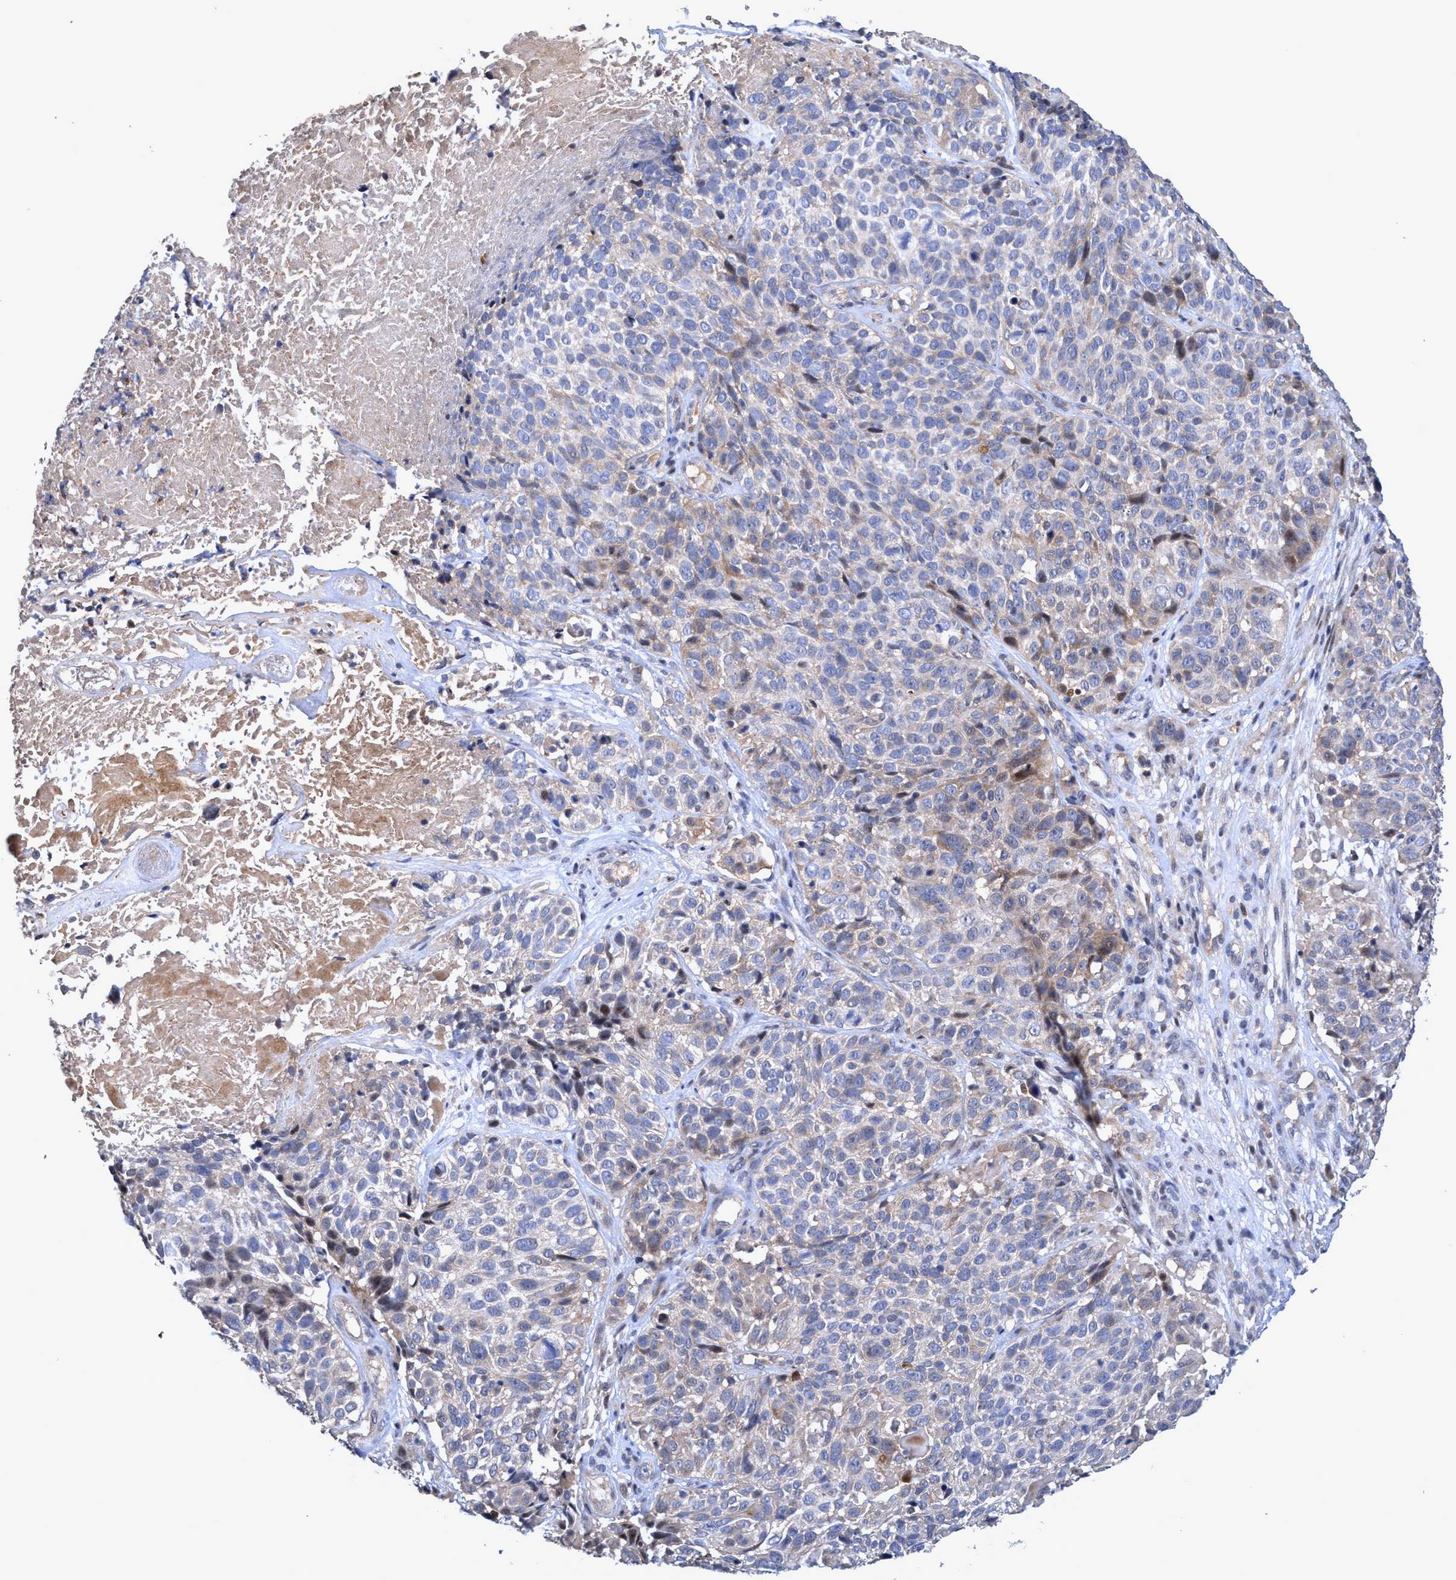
{"staining": {"intensity": "weak", "quantity": "<25%", "location": "cytoplasmic/membranous"}, "tissue": "cervical cancer", "cell_type": "Tumor cells", "image_type": "cancer", "snomed": [{"axis": "morphology", "description": "Squamous cell carcinoma, NOS"}, {"axis": "topography", "description": "Cervix"}], "caption": "High power microscopy photomicrograph of an immunohistochemistry (IHC) photomicrograph of squamous cell carcinoma (cervical), revealing no significant staining in tumor cells. (Stains: DAB (3,3'-diaminobenzidine) immunohistochemistry with hematoxylin counter stain, Microscopy: brightfield microscopy at high magnification).", "gene": "ZNF677", "patient": {"sex": "female", "age": 74}}